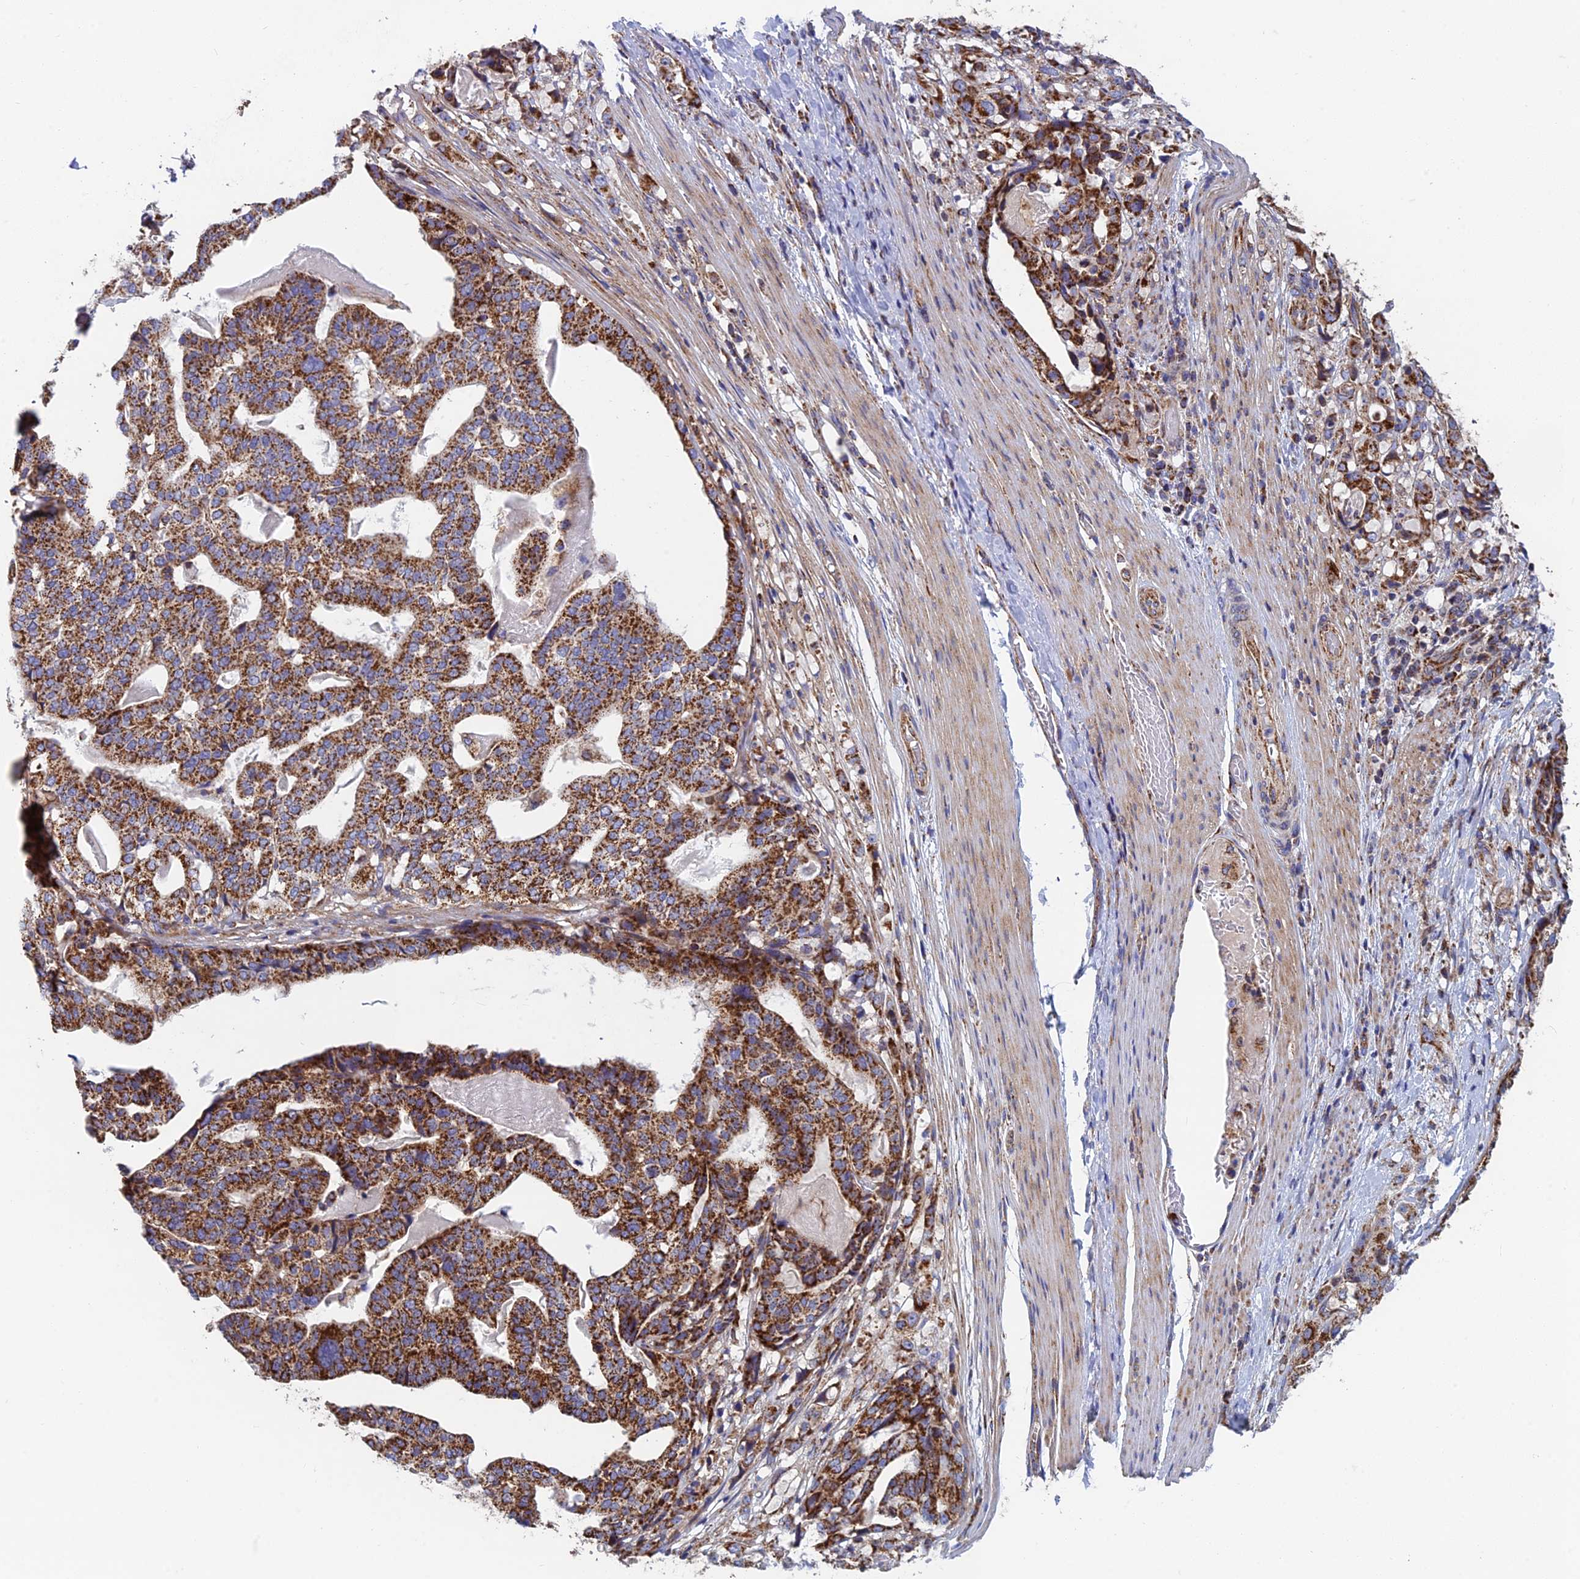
{"staining": {"intensity": "strong", "quantity": ">75%", "location": "cytoplasmic/membranous"}, "tissue": "stomach cancer", "cell_type": "Tumor cells", "image_type": "cancer", "snomed": [{"axis": "morphology", "description": "Adenocarcinoma, NOS"}, {"axis": "topography", "description": "Stomach"}], "caption": "Human adenocarcinoma (stomach) stained with a brown dye reveals strong cytoplasmic/membranous positive positivity in approximately >75% of tumor cells.", "gene": "MRPS9", "patient": {"sex": "male", "age": 48}}